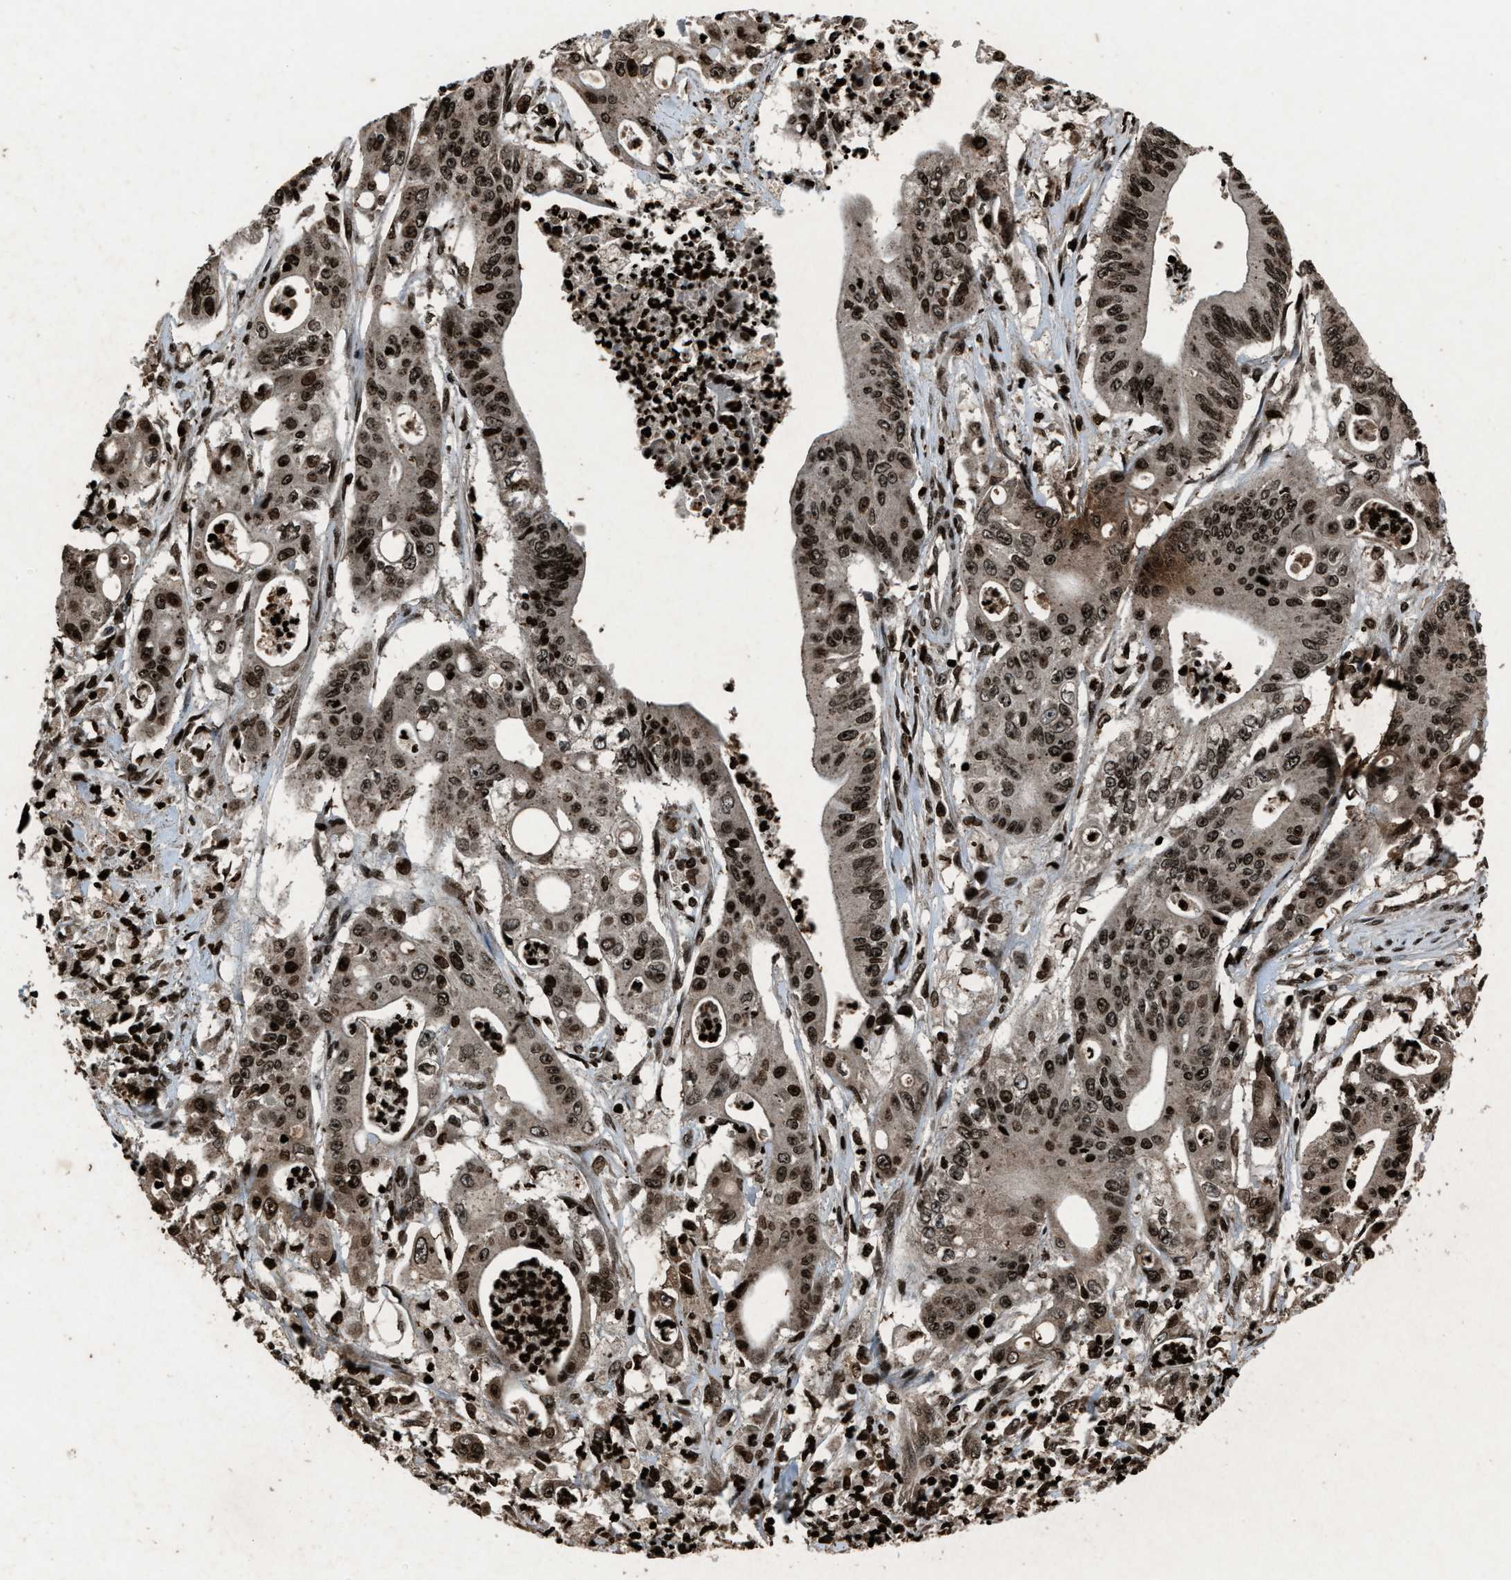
{"staining": {"intensity": "strong", "quantity": ">75%", "location": "nuclear"}, "tissue": "pancreatic cancer", "cell_type": "Tumor cells", "image_type": "cancer", "snomed": [{"axis": "morphology", "description": "Normal tissue, NOS"}, {"axis": "topography", "description": "Lymph node"}], "caption": "An image of human pancreatic cancer stained for a protein shows strong nuclear brown staining in tumor cells.", "gene": "H4C1", "patient": {"sex": "male", "age": 62}}